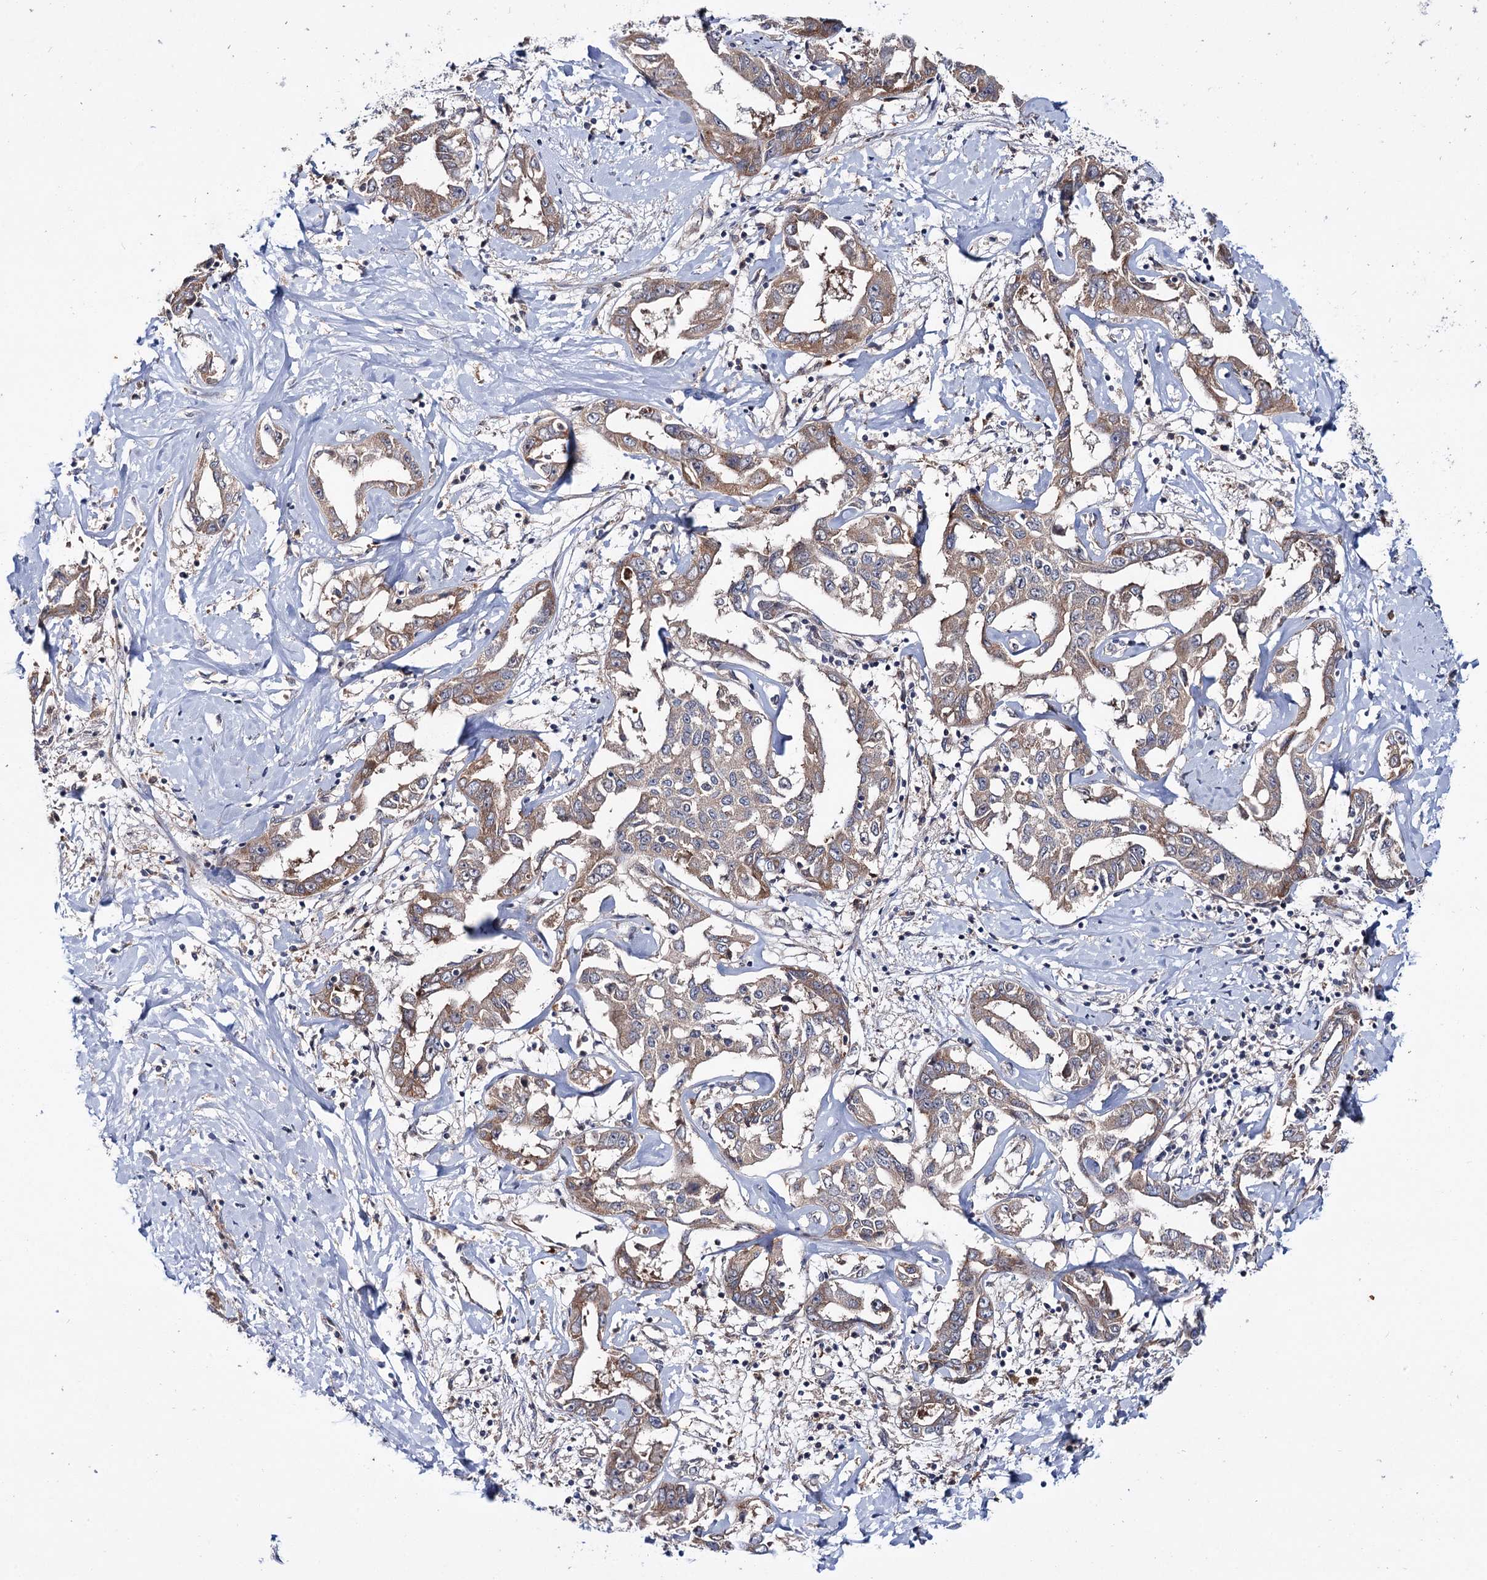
{"staining": {"intensity": "moderate", "quantity": "25%-75%", "location": "cytoplasmic/membranous"}, "tissue": "liver cancer", "cell_type": "Tumor cells", "image_type": "cancer", "snomed": [{"axis": "morphology", "description": "Cholangiocarcinoma"}, {"axis": "topography", "description": "Liver"}], "caption": "DAB (3,3'-diaminobenzidine) immunohistochemical staining of liver cholangiocarcinoma exhibits moderate cytoplasmic/membranous protein staining in about 25%-75% of tumor cells. (DAB IHC with brightfield microscopy, high magnification).", "gene": "PTPN3", "patient": {"sex": "male", "age": 59}}